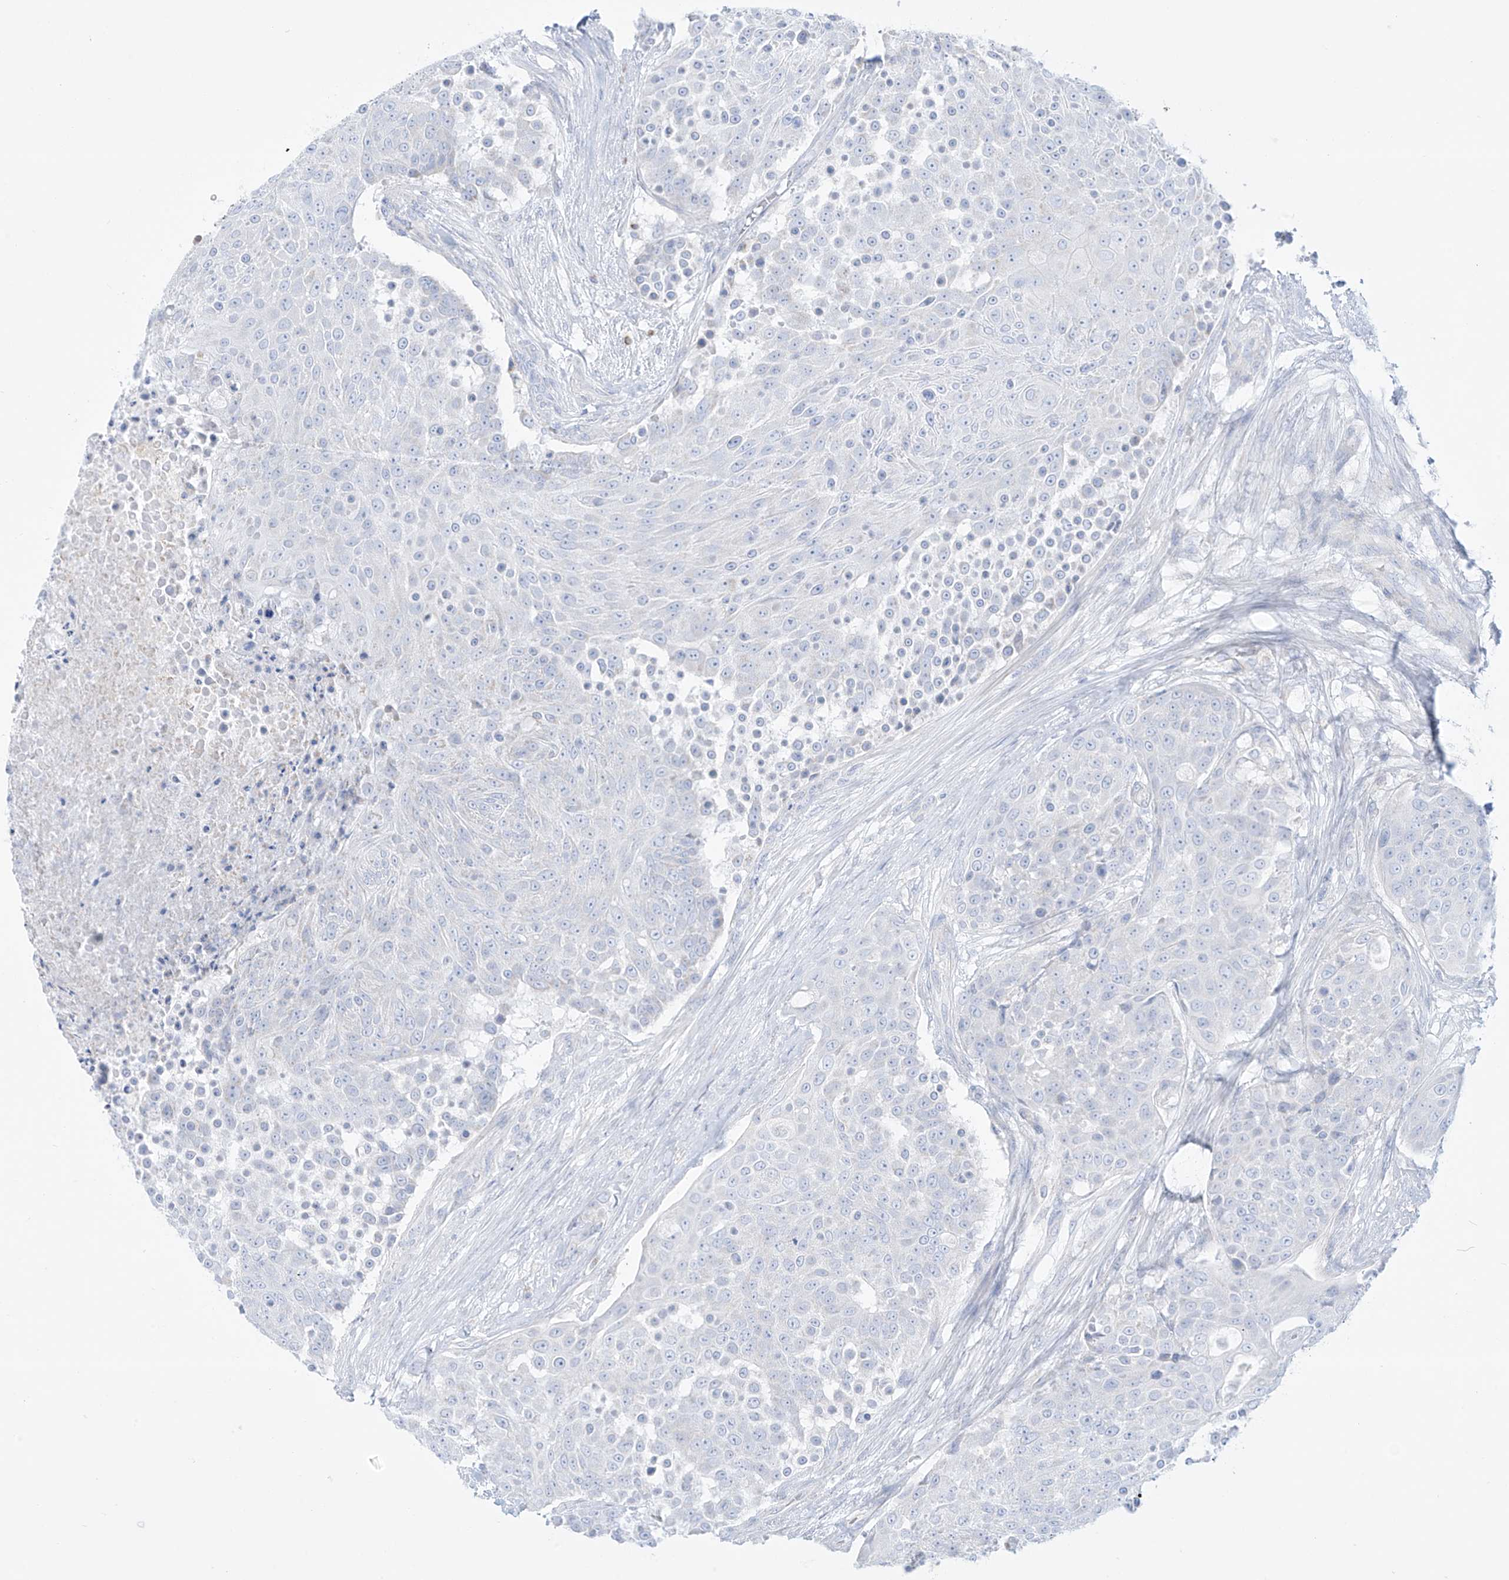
{"staining": {"intensity": "negative", "quantity": "none", "location": "none"}, "tissue": "urothelial cancer", "cell_type": "Tumor cells", "image_type": "cancer", "snomed": [{"axis": "morphology", "description": "Urothelial carcinoma, High grade"}, {"axis": "topography", "description": "Urinary bladder"}], "caption": "The micrograph shows no significant expression in tumor cells of high-grade urothelial carcinoma.", "gene": "SLC26A3", "patient": {"sex": "female", "age": 63}}